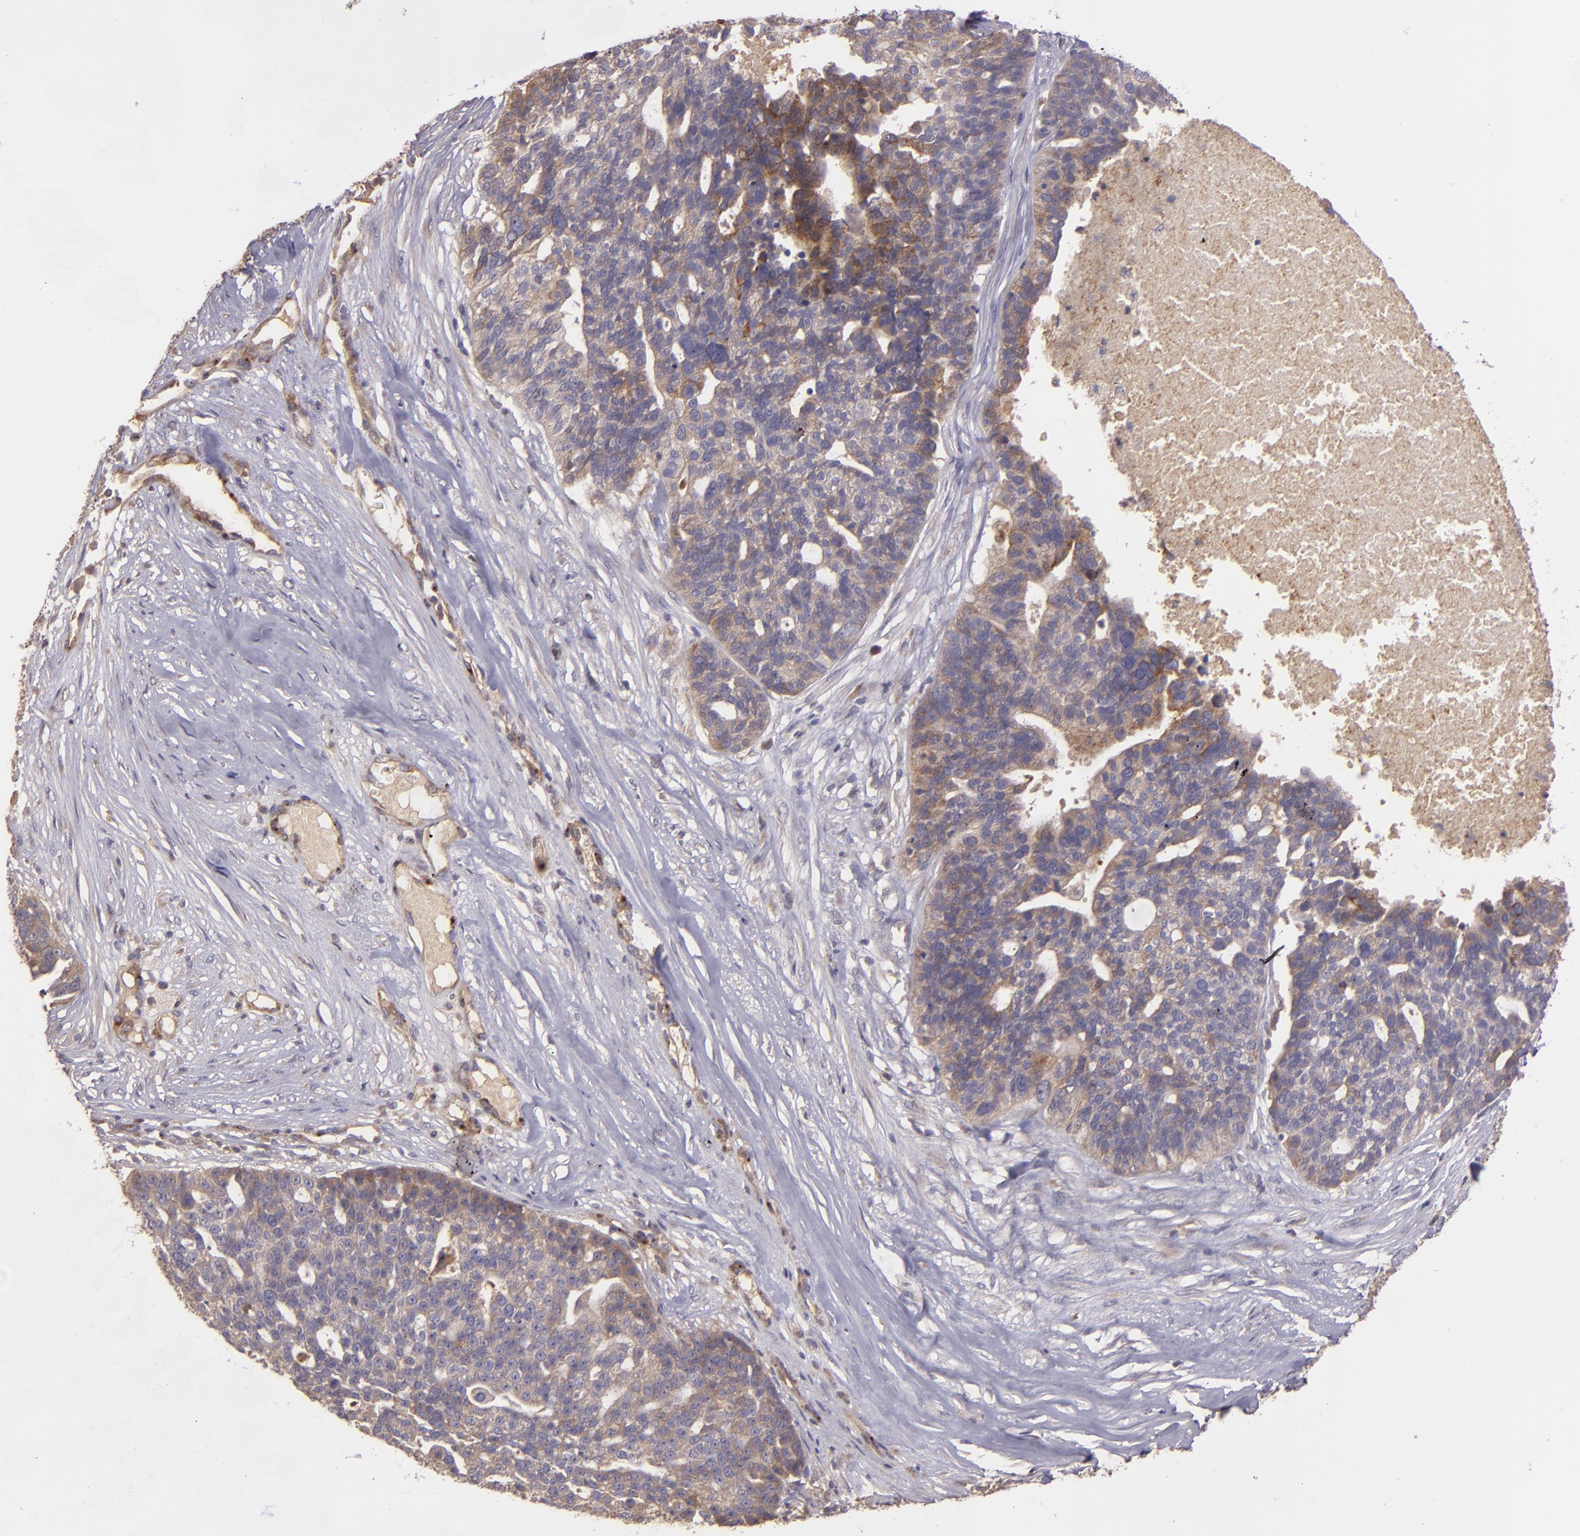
{"staining": {"intensity": "moderate", "quantity": ">75%", "location": "cytoplasmic/membranous"}, "tissue": "ovarian cancer", "cell_type": "Tumor cells", "image_type": "cancer", "snomed": [{"axis": "morphology", "description": "Cystadenocarcinoma, serous, NOS"}, {"axis": "topography", "description": "Ovary"}], "caption": "IHC (DAB (3,3'-diaminobenzidine)) staining of ovarian cancer (serous cystadenocarcinoma) demonstrates moderate cytoplasmic/membranous protein staining in about >75% of tumor cells. The staining is performed using DAB (3,3'-diaminobenzidine) brown chromogen to label protein expression. The nuclei are counter-stained blue using hematoxylin.", "gene": "ECE1", "patient": {"sex": "female", "age": 59}}